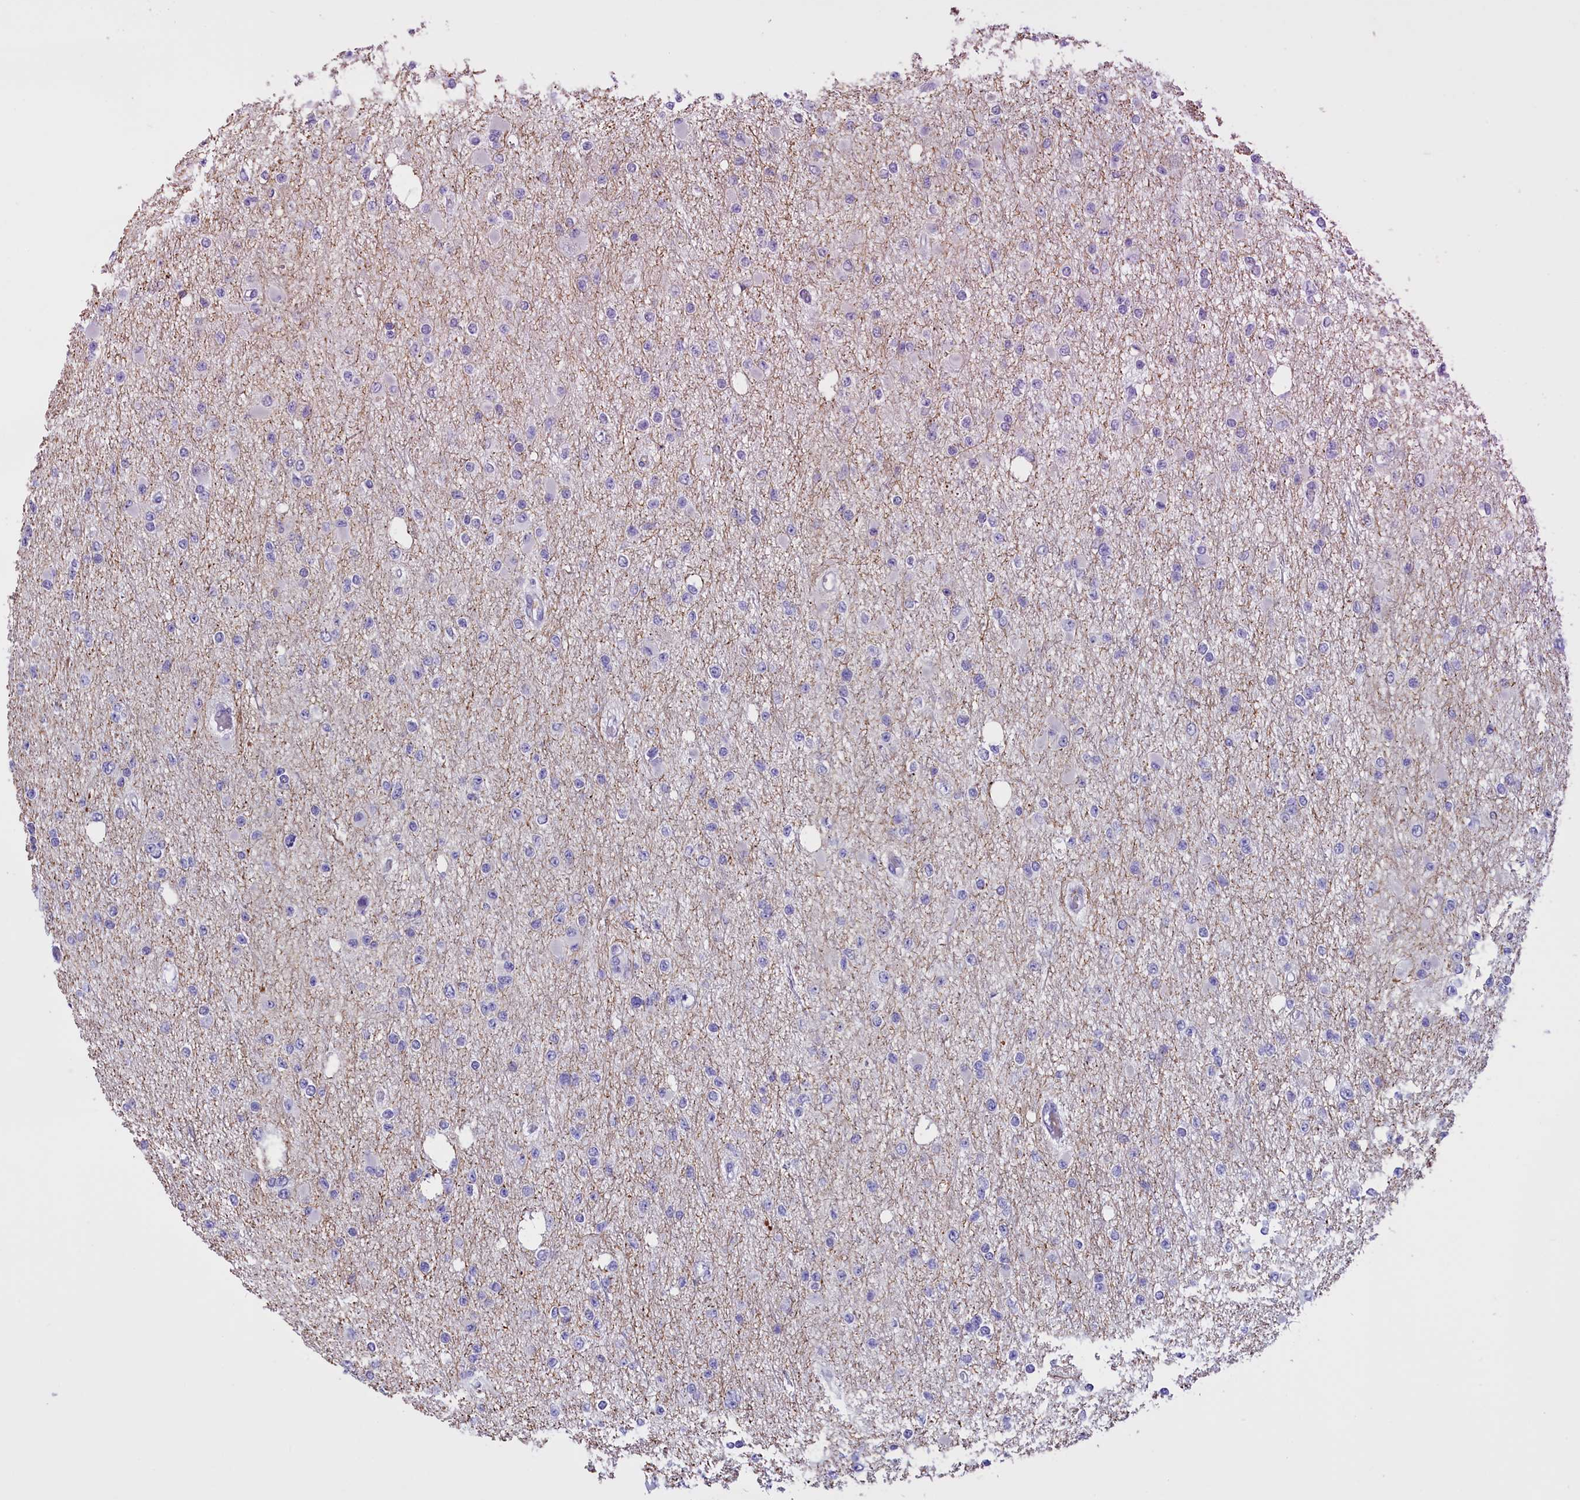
{"staining": {"intensity": "negative", "quantity": "none", "location": "none"}, "tissue": "glioma", "cell_type": "Tumor cells", "image_type": "cancer", "snomed": [{"axis": "morphology", "description": "Glioma, malignant, Low grade"}, {"axis": "topography", "description": "Brain"}], "caption": "DAB immunohistochemical staining of human glioma demonstrates no significant positivity in tumor cells. The staining was performed using DAB to visualize the protein expression in brown, while the nuclei were stained in blue with hematoxylin (Magnification: 20x).", "gene": "FAM149B1", "patient": {"sex": "female", "age": 22}}